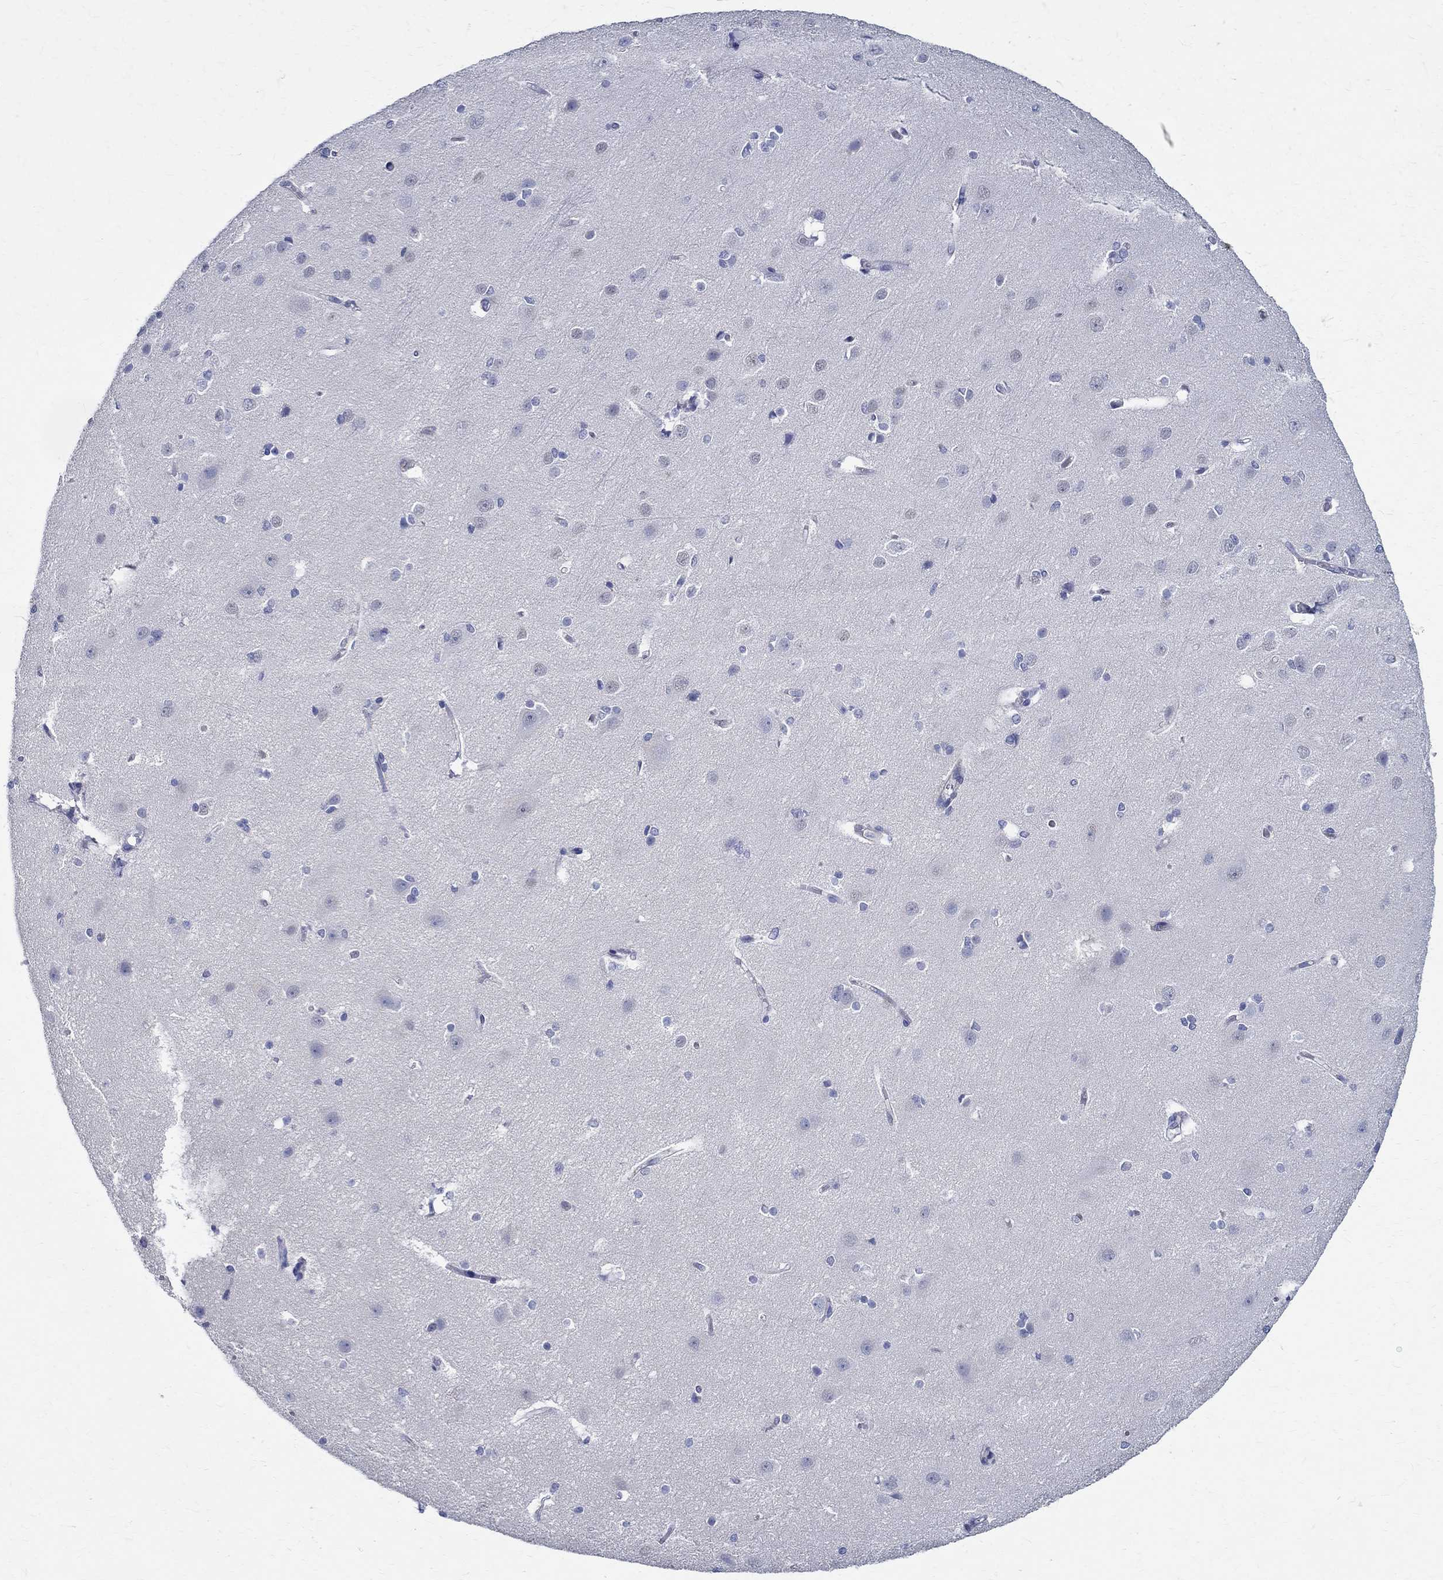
{"staining": {"intensity": "negative", "quantity": "none", "location": "none"}, "tissue": "cerebral cortex", "cell_type": "Endothelial cells", "image_type": "normal", "snomed": [{"axis": "morphology", "description": "Normal tissue, NOS"}, {"axis": "topography", "description": "Cerebral cortex"}], "caption": "This is an immunohistochemistry histopathology image of unremarkable human cerebral cortex. There is no expression in endothelial cells.", "gene": "TSPAN16", "patient": {"sex": "male", "age": 37}}